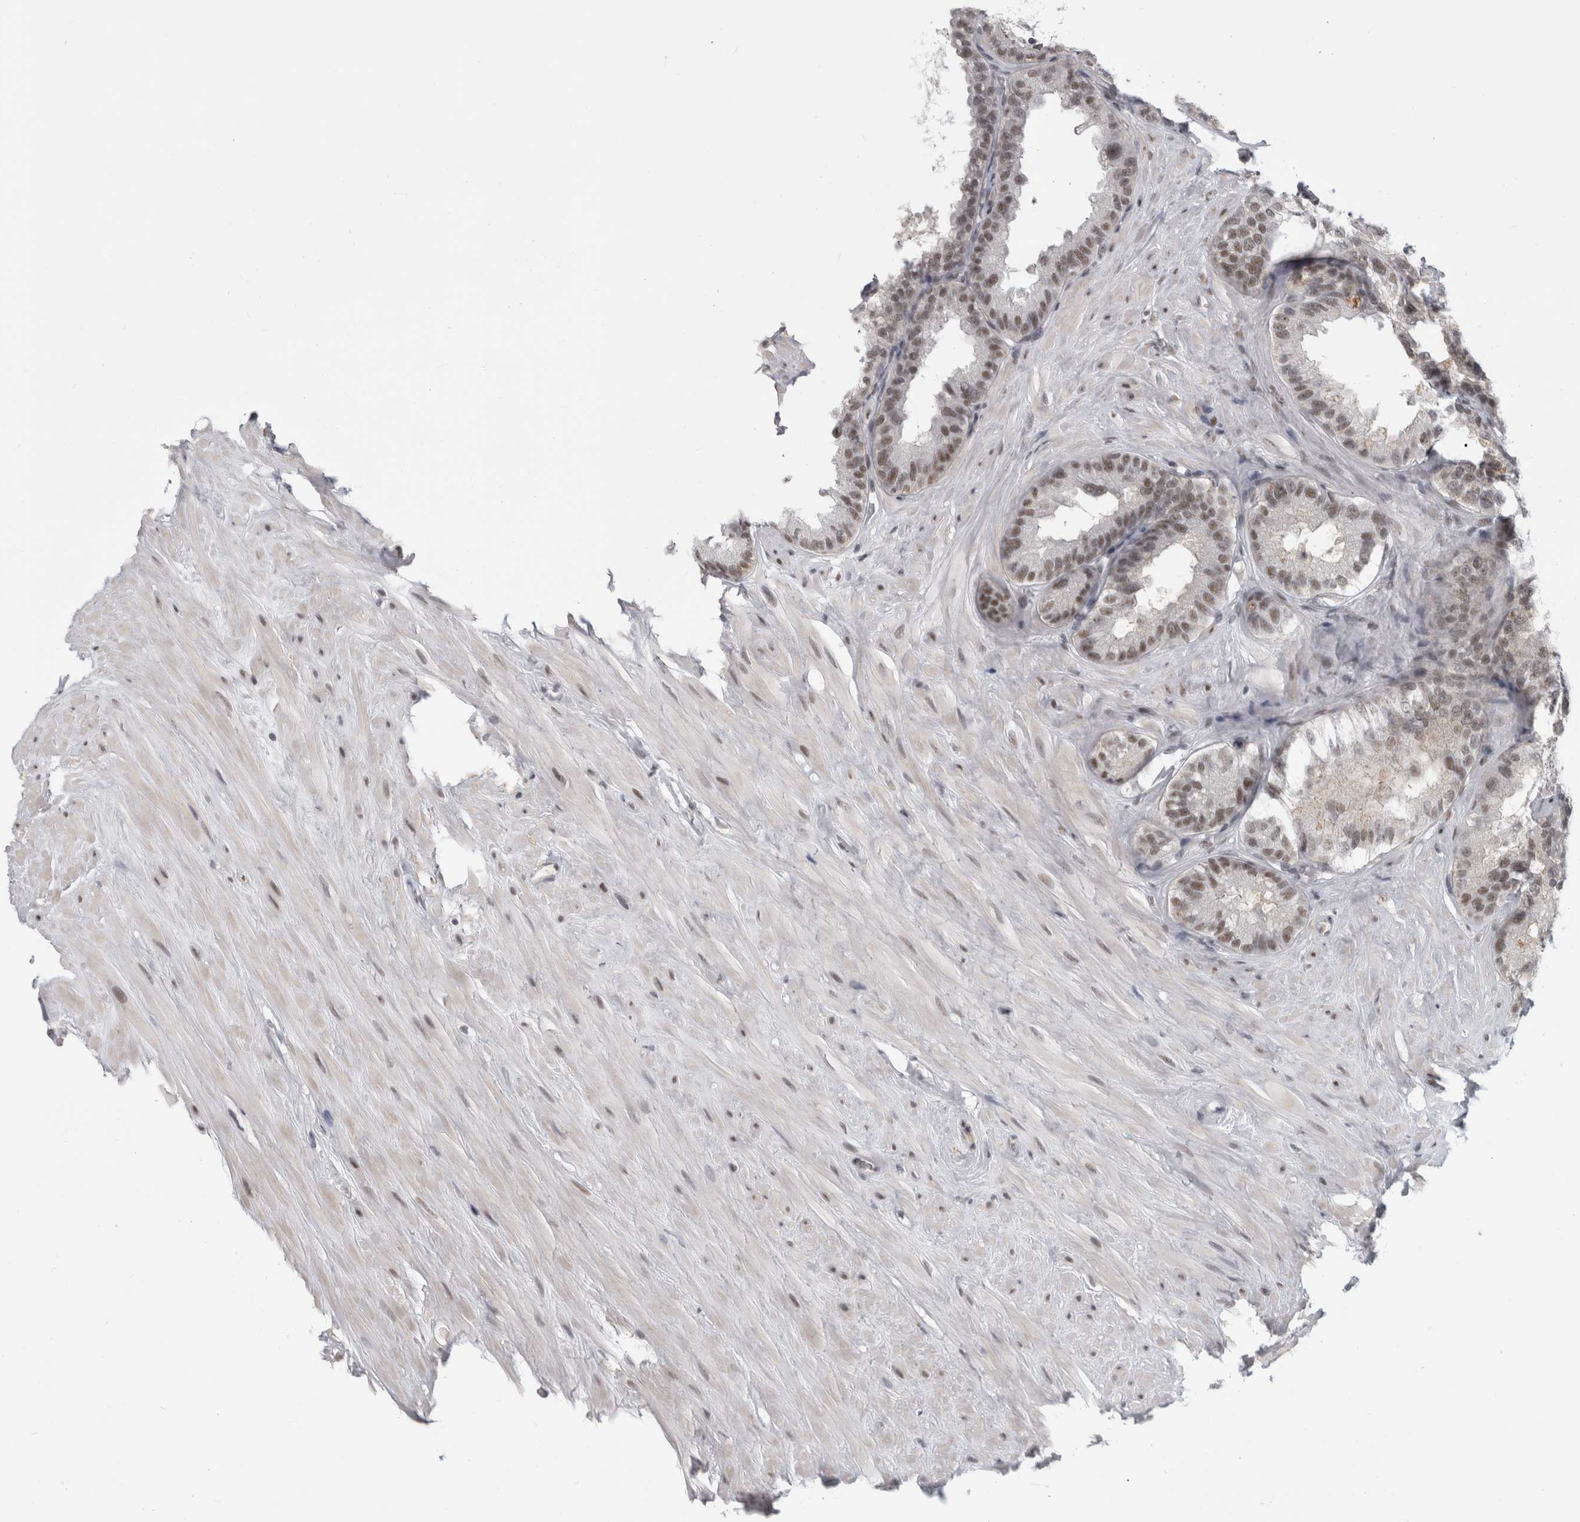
{"staining": {"intensity": "moderate", "quantity": "<25%", "location": "cytoplasmic/membranous,nuclear"}, "tissue": "seminal vesicle", "cell_type": "Glandular cells", "image_type": "normal", "snomed": [{"axis": "morphology", "description": "Normal tissue, NOS"}, {"axis": "topography", "description": "Seminal veicle"}], "caption": "Protein expression by IHC shows moderate cytoplasmic/membranous,nuclear positivity in about <25% of glandular cells in unremarkable seminal vesicle. (DAB = brown stain, brightfield microscopy at high magnification).", "gene": "ARID4B", "patient": {"sex": "male", "age": 80}}